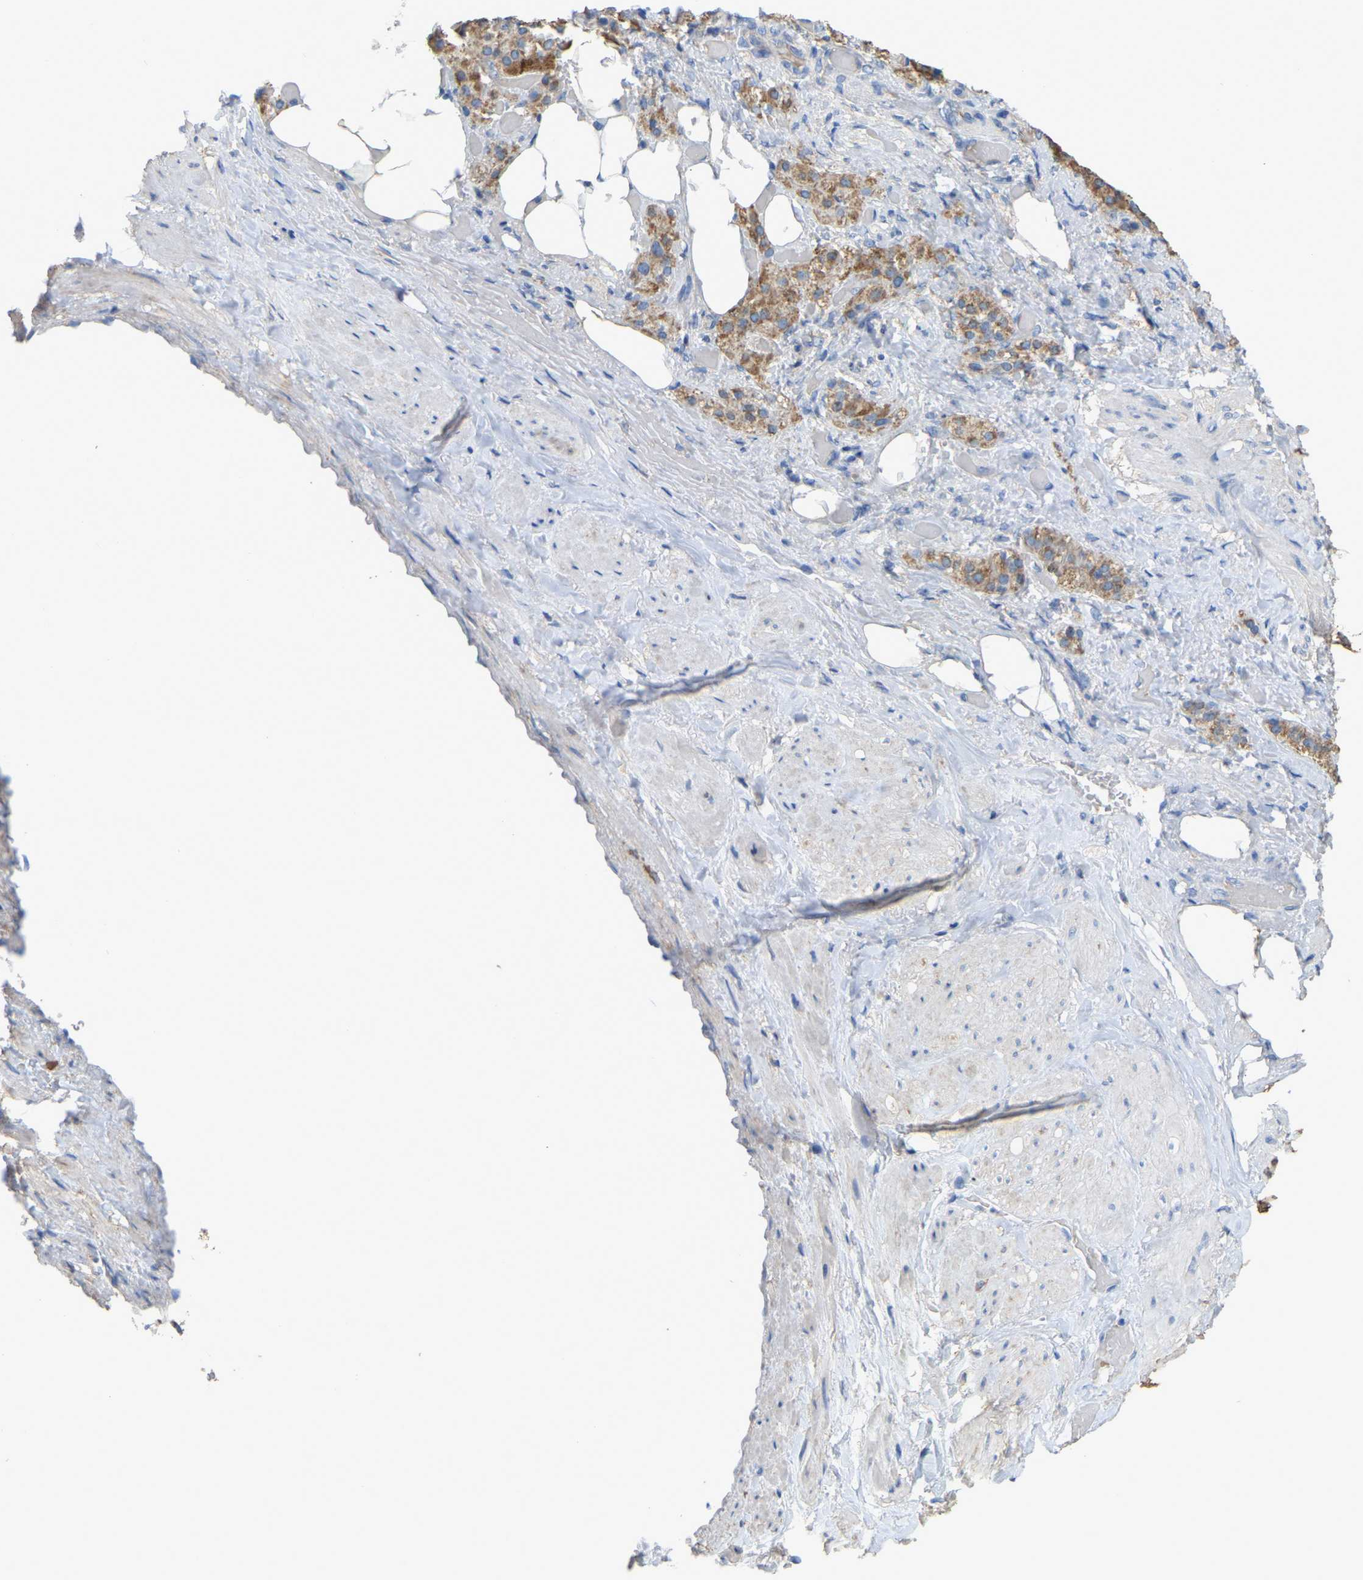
{"staining": {"intensity": "moderate", "quantity": ">75%", "location": "cytoplasmic/membranous"}, "tissue": "adrenal gland", "cell_type": "Glandular cells", "image_type": "normal", "snomed": [{"axis": "morphology", "description": "Normal tissue, NOS"}, {"axis": "topography", "description": "Adrenal gland"}], "caption": "An IHC image of benign tissue is shown. Protein staining in brown highlights moderate cytoplasmic/membranous positivity in adrenal gland within glandular cells. The staining is performed using DAB brown chromogen to label protein expression. The nuclei are counter-stained blue using hematoxylin.", "gene": "SERPINB5", "patient": {"sex": "female", "age": 59}}